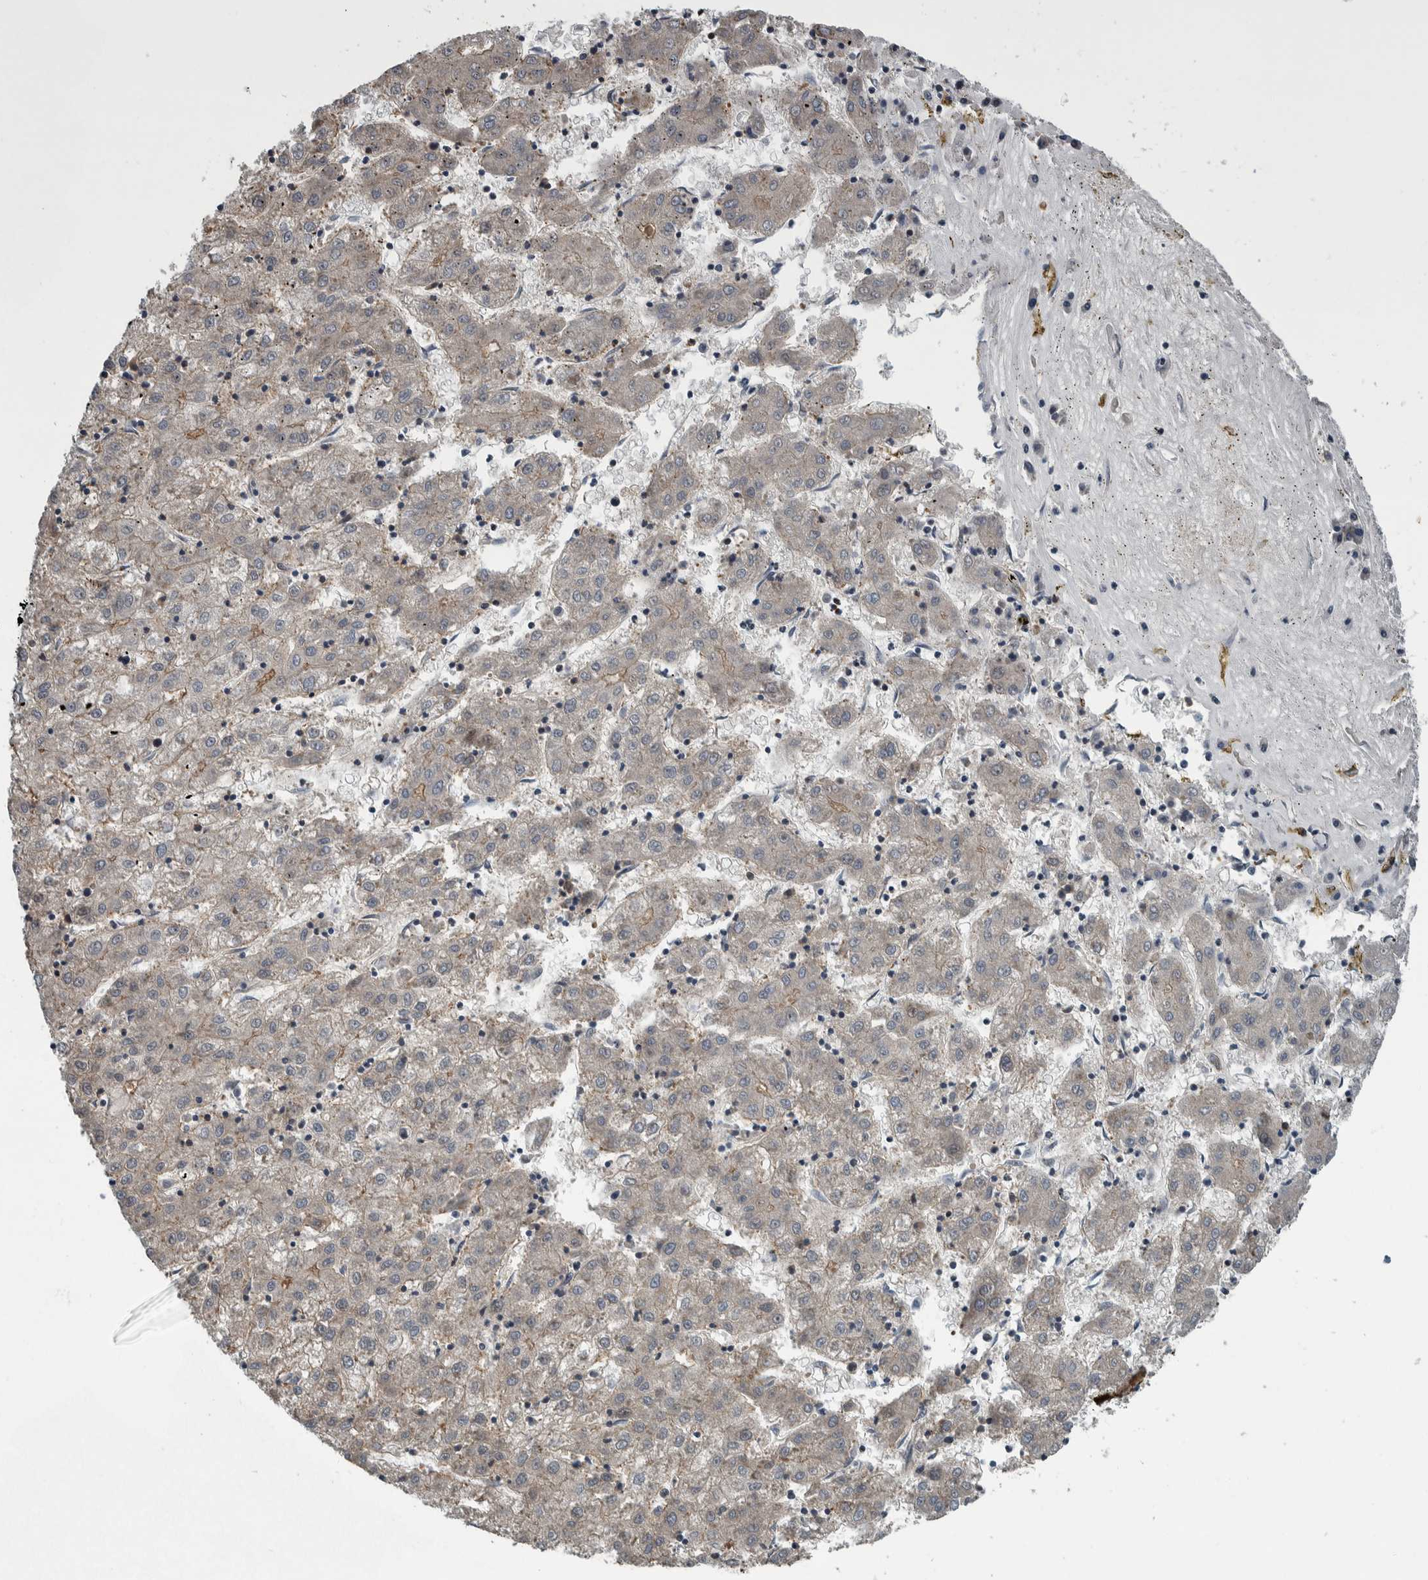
{"staining": {"intensity": "weak", "quantity": "<25%", "location": "cytoplasmic/membranous"}, "tissue": "liver cancer", "cell_type": "Tumor cells", "image_type": "cancer", "snomed": [{"axis": "morphology", "description": "Carcinoma, Hepatocellular, NOS"}, {"axis": "topography", "description": "Liver"}], "caption": "Human liver cancer (hepatocellular carcinoma) stained for a protein using immunohistochemistry exhibits no staining in tumor cells.", "gene": "FAM135B", "patient": {"sex": "male", "age": 72}}